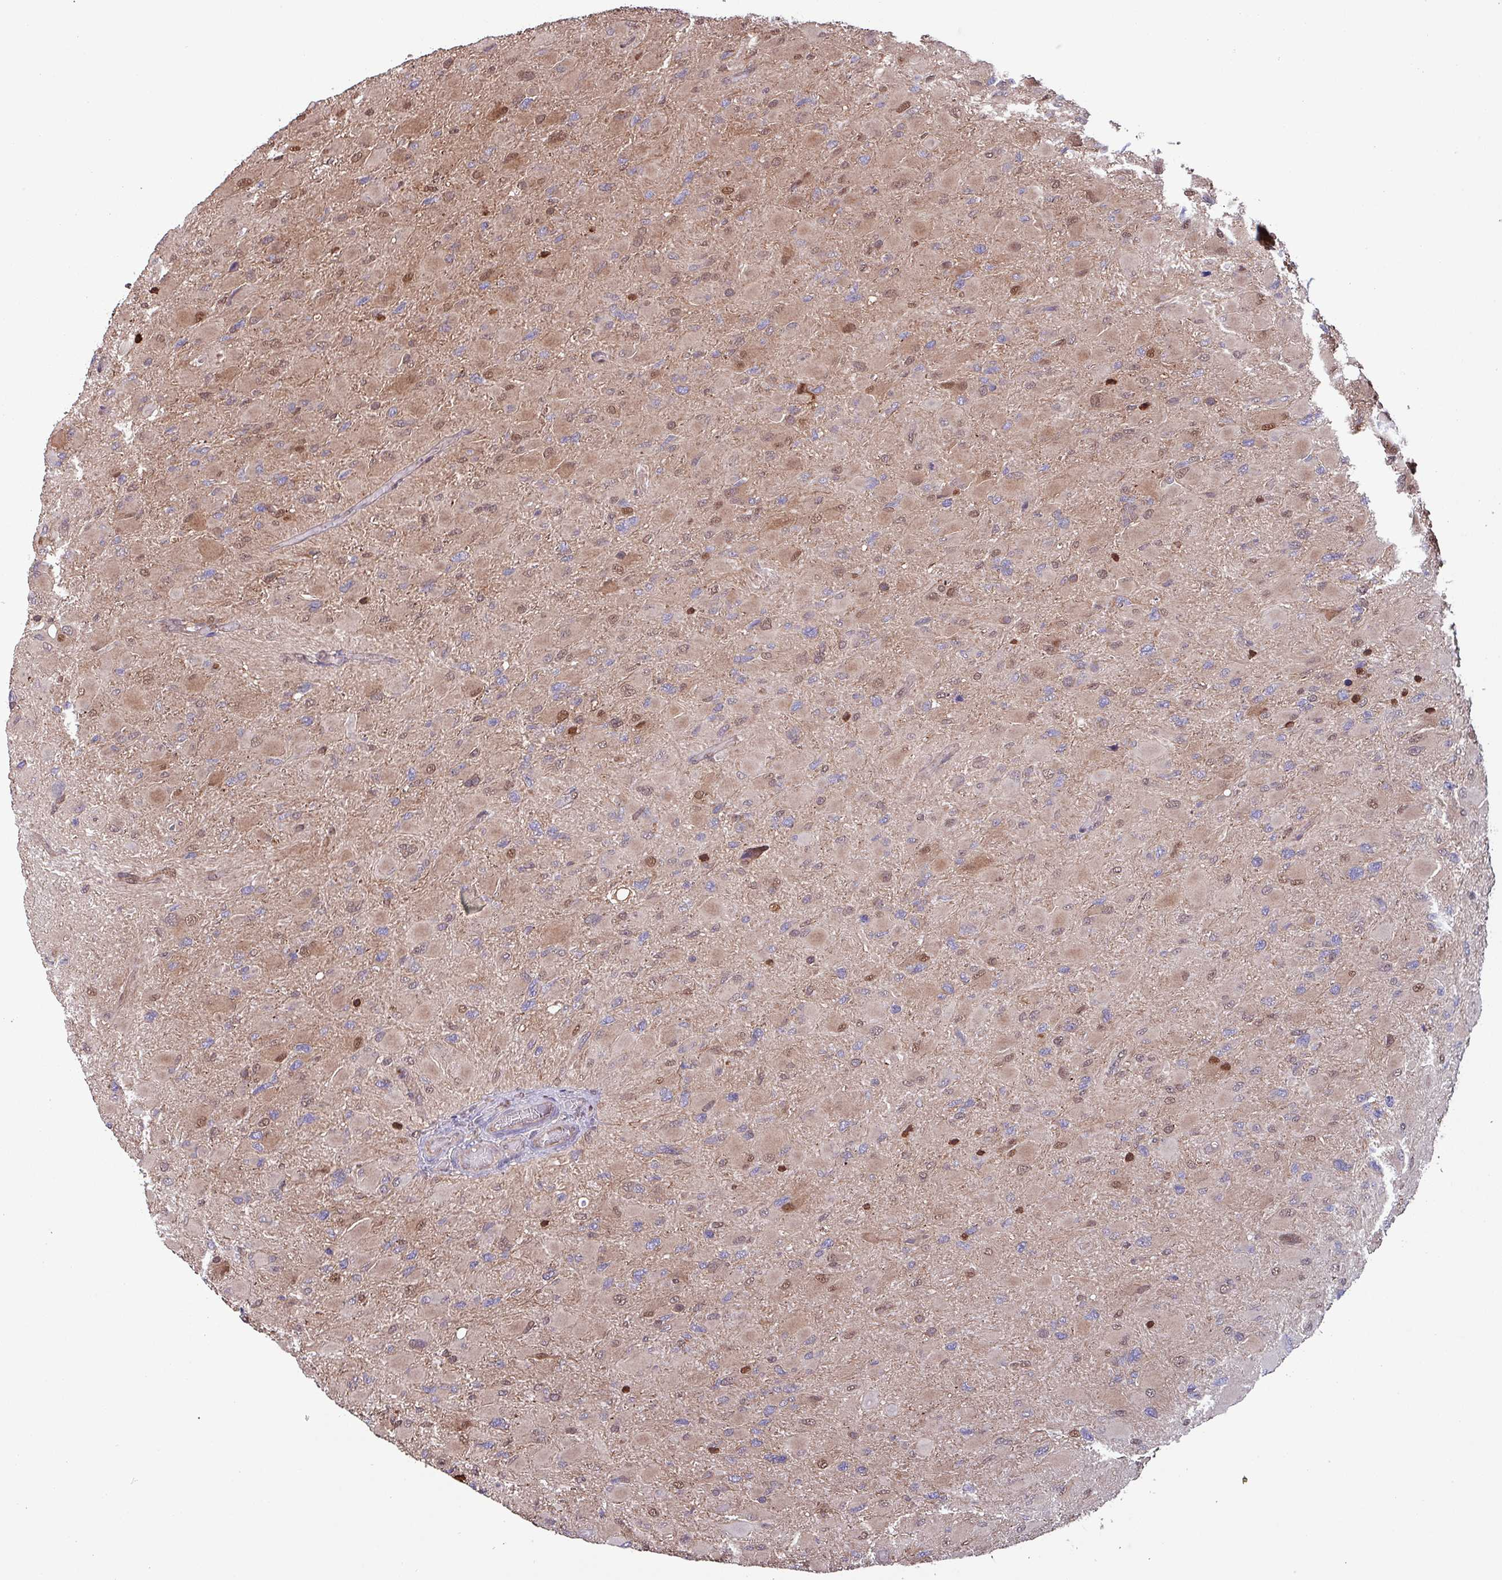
{"staining": {"intensity": "moderate", "quantity": "25%-75%", "location": "cytoplasmic/membranous,nuclear"}, "tissue": "glioma", "cell_type": "Tumor cells", "image_type": "cancer", "snomed": [{"axis": "morphology", "description": "Glioma, malignant, High grade"}, {"axis": "topography", "description": "Cerebral cortex"}], "caption": "An image showing moderate cytoplasmic/membranous and nuclear positivity in approximately 25%-75% of tumor cells in glioma, as visualized by brown immunohistochemical staining.", "gene": "PSMB8", "patient": {"sex": "female", "age": 36}}